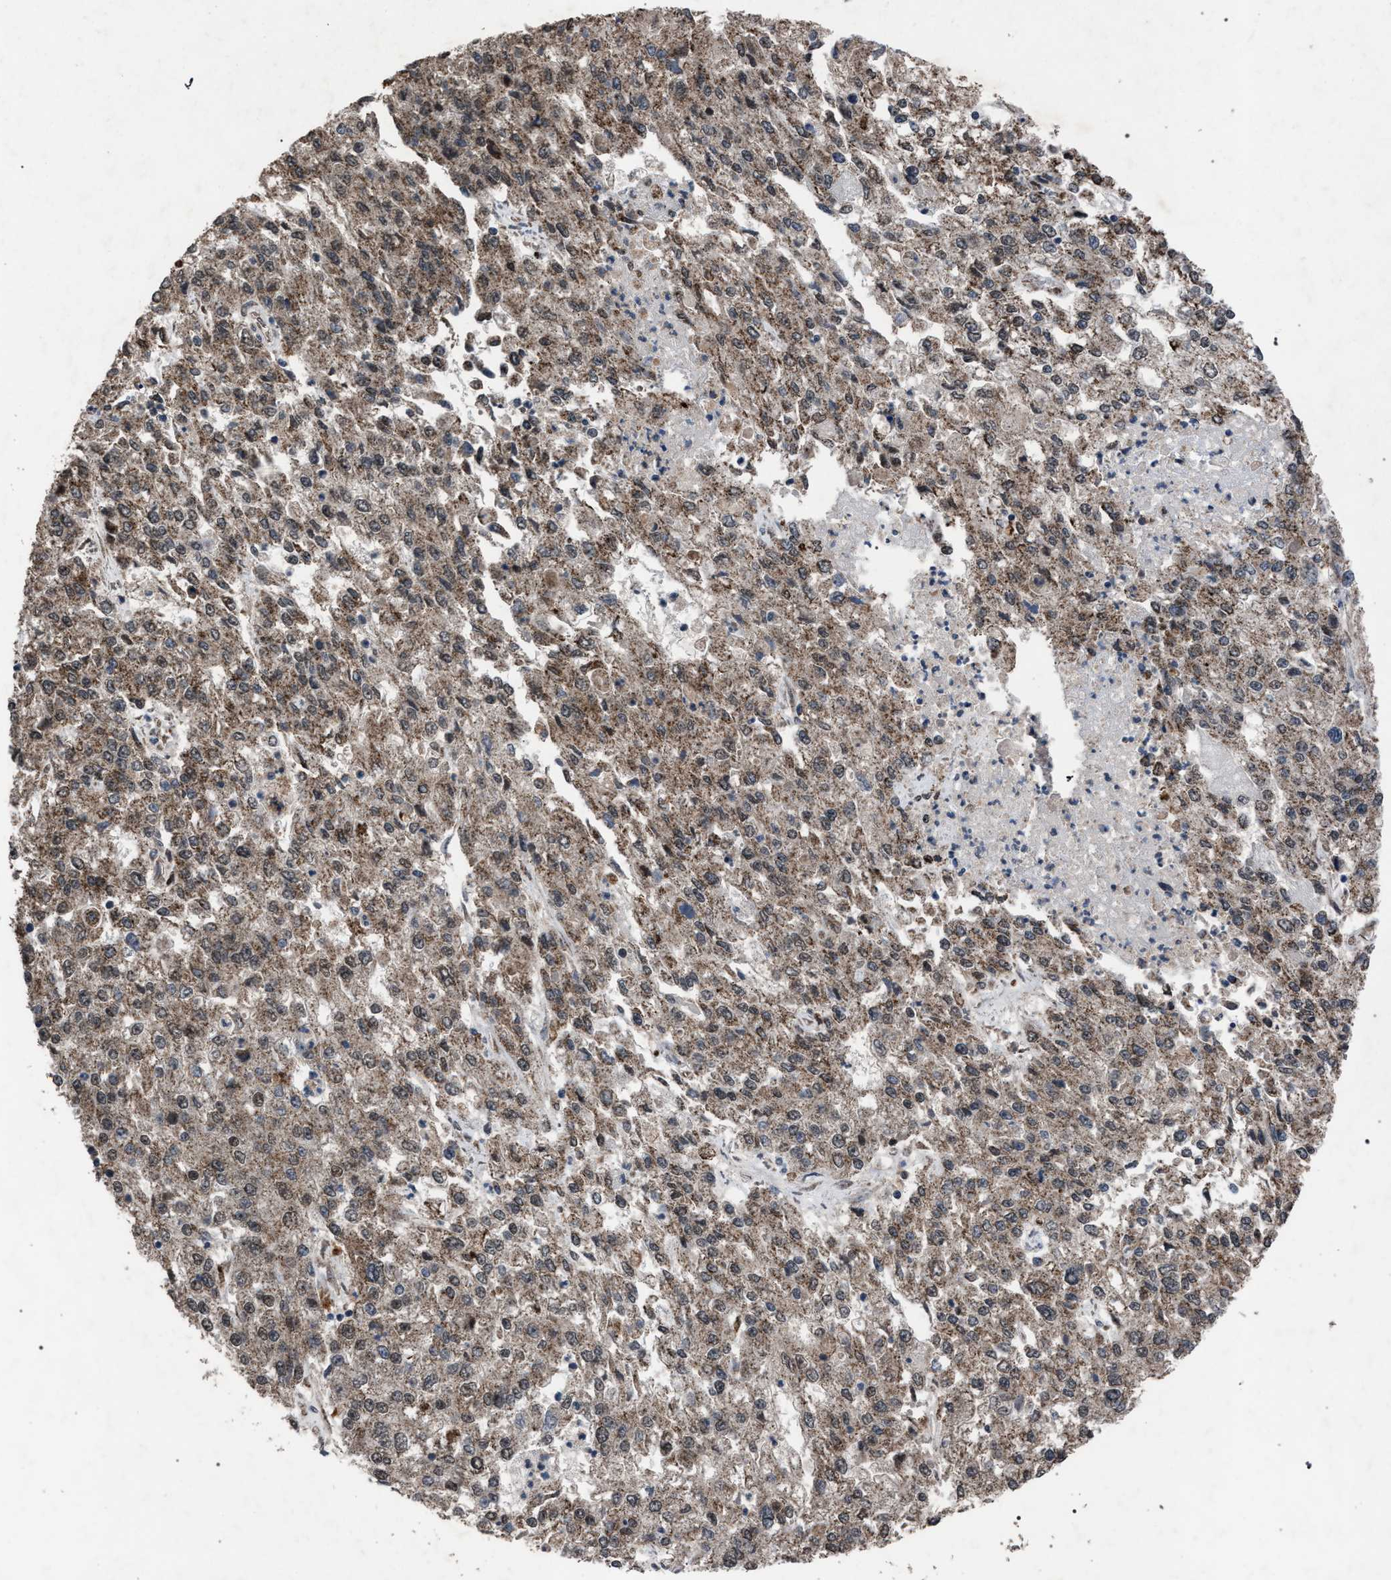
{"staining": {"intensity": "moderate", "quantity": ">75%", "location": "cytoplasmic/membranous"}, "tissue": "endometrial cancer", "cell_type": "Tumor cells", "image_type": "cancer", "snomed": [{"axis": "morphology", "description": "Adenocarcinoma, NOS"}, {"axis": "topography", "description": "Endometrium"}], "caption": "Immunohistochemical staining of adenocarcinoma (endometrial) shows medium levels of moderate cytoplasmic/membranous protein positivity in about >75% of tumor cells. The protein is stained brown, and the nuclei are stained in blue (DAB (3,3'-diaminobenzidine) IHC with brightfield microscopy, high magnification).", "gene": "HSD17B4", "patient": {"sex": "female", "age": 49}}